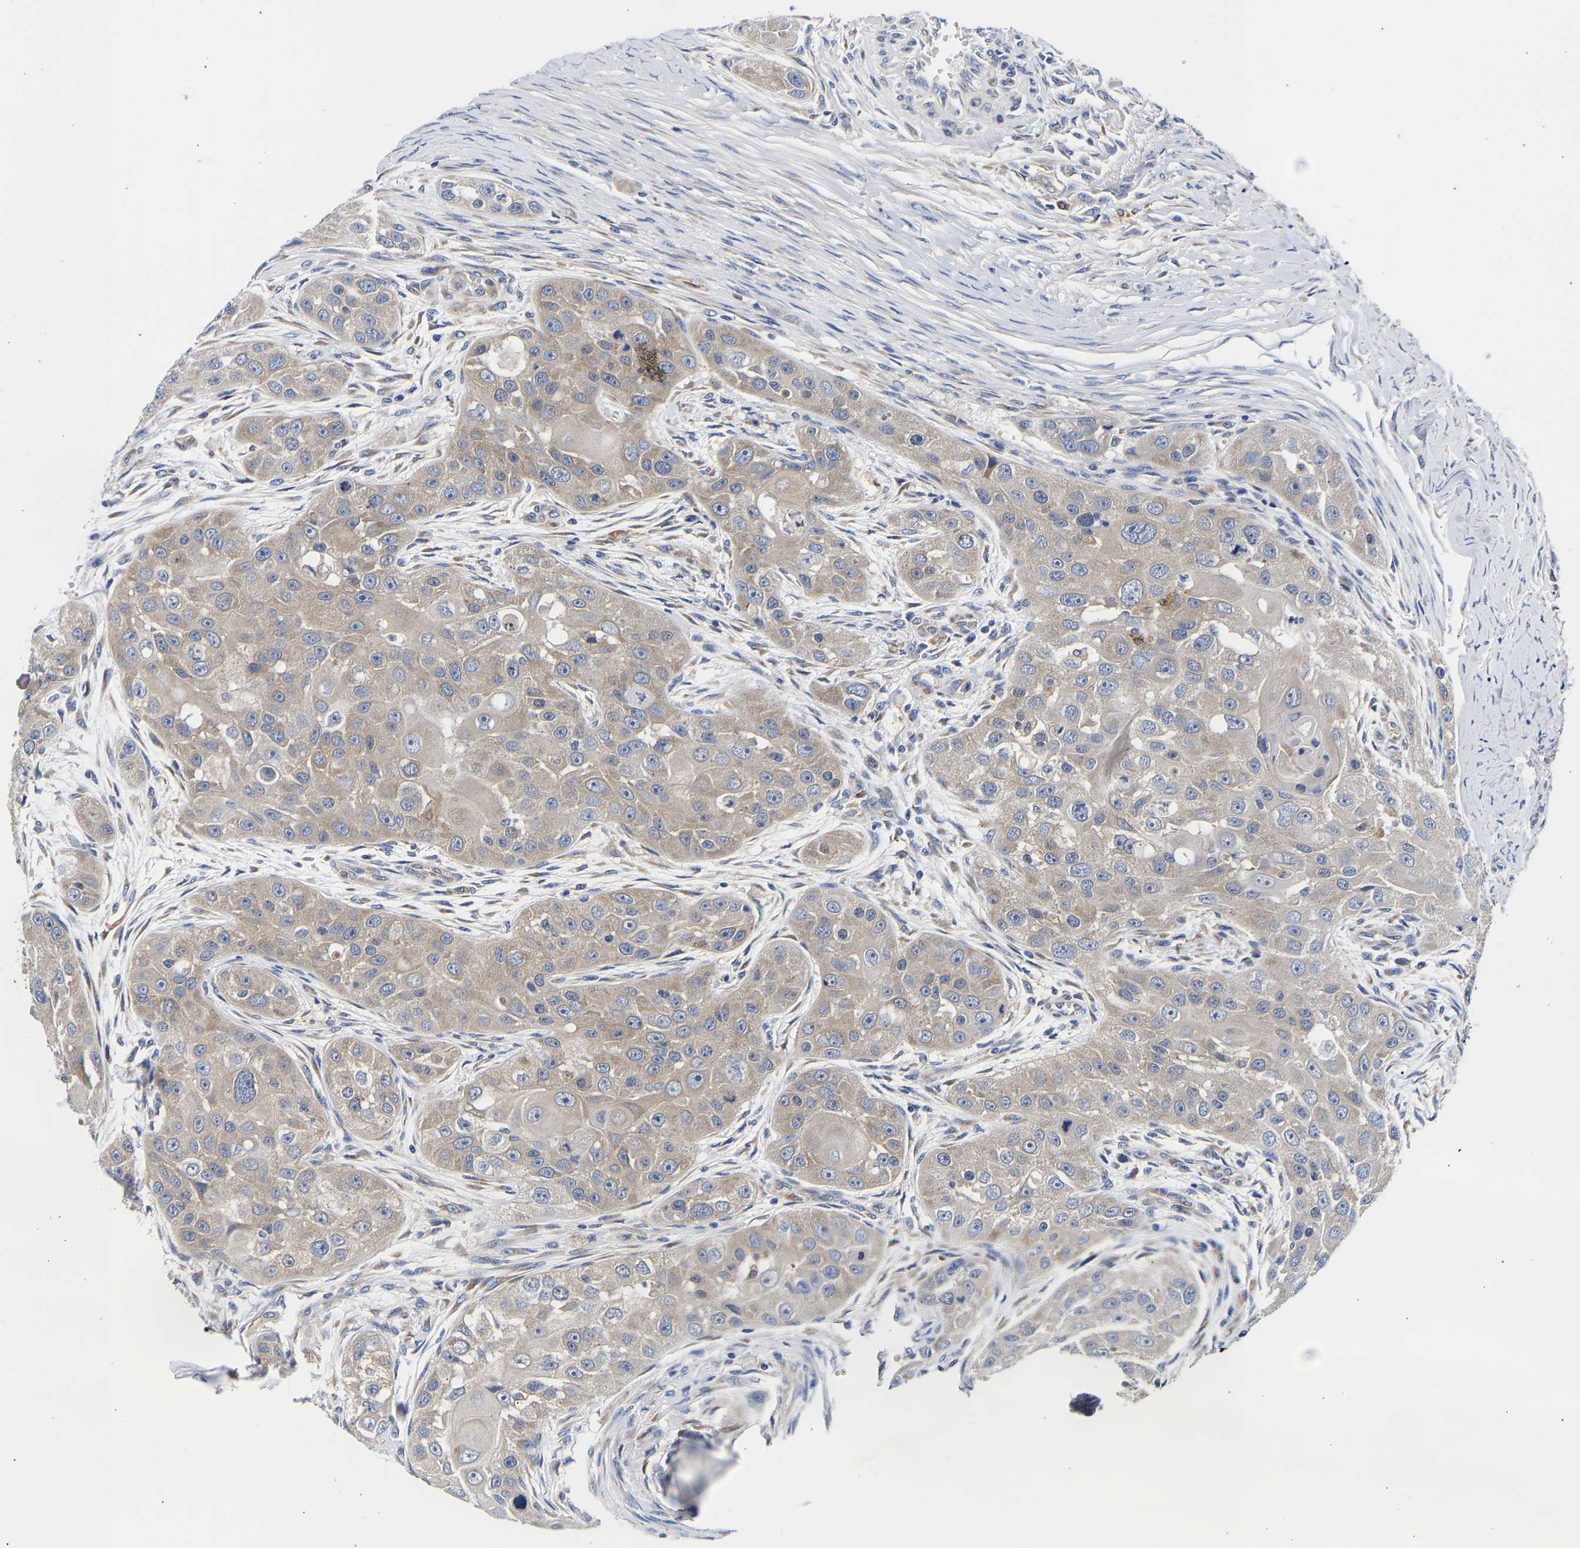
{"staining": {"intensity": "weak", "quantity": "<25%", "location": "cytoplasmic/membranous"}, "tissue": "head and neck cancer", "cell_type": "Tumor cells", "image_type": "cancer", "snomed": [{"axis": "morphology", "description": "Normal tissue, NOS"}, {"axis": "morphology", "description": "Squamous cell carcinoma, NOS"}, {"axis": "topography", "description": "Skeletal muscle"}, {"axis": "topography", "description": "Head-Neck"}], "caption": "This micrograph is of head and neck cancer (squamous cell carcinoma) stained with immunohistochemistry to label a protein in brown with the nuclei are counter-stained blue. There is no expression in tumor cells.", "gene": "CCDC6", "patient": {"sex": "male", "age": 51}}